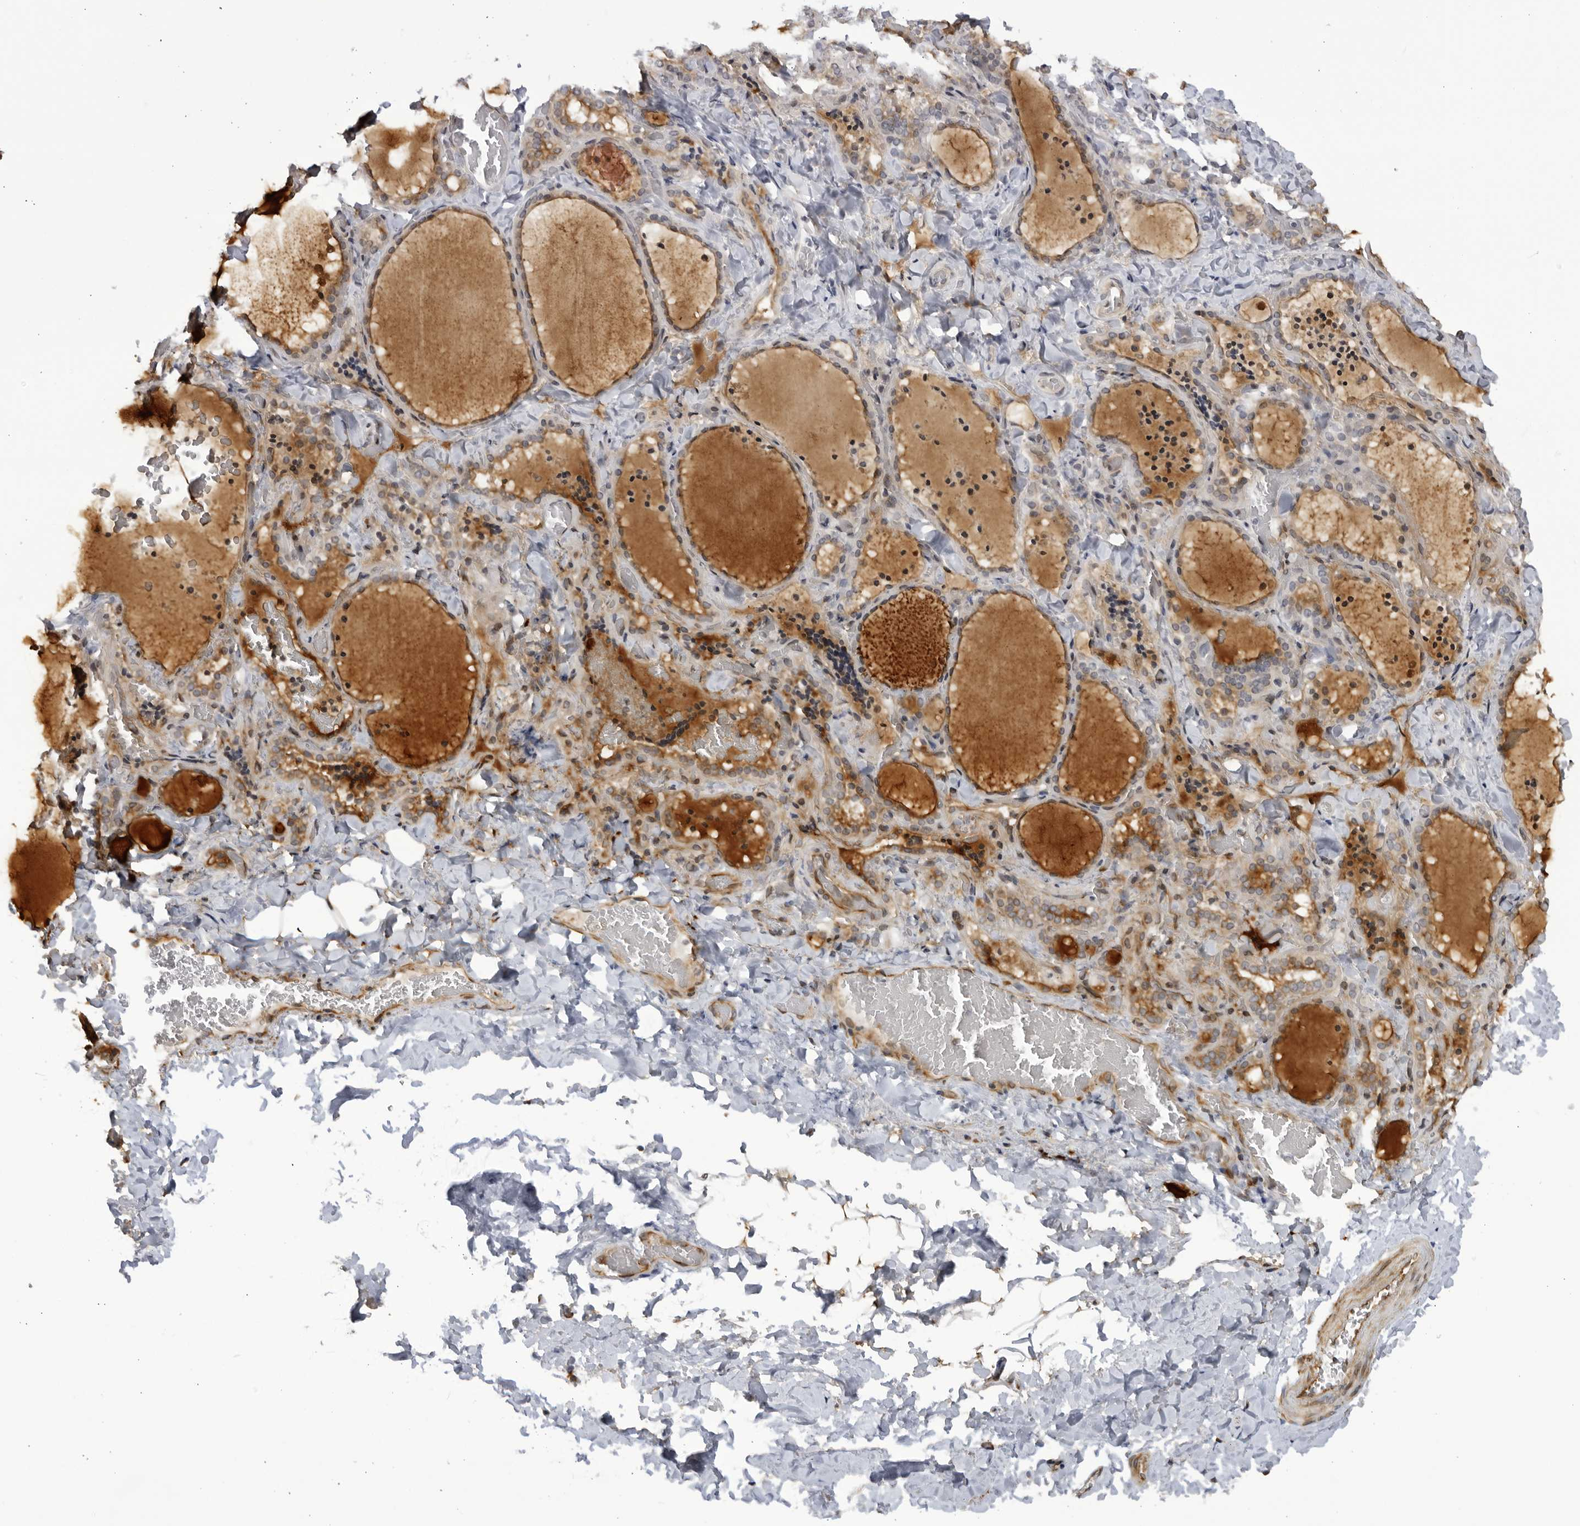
{"staining": {"intensity": "moderate", "quantity": ">75%", "location": "cytoplasmic/membranous"}, "tissue": "thyroid gland", "cell_type": "Glandular cells", "image_type": "normal", "snomed": [{"axis": "morphology", "description": "Normal tissue, NOS"}, {"axis": "topography", "description": "Thyroid gland"}], "caption": "A brown stain highlights moderate cytoplasmic/membranous expression of a protein in glandular cells of benign human thyroid gland.", "gene": "CNBD1", "patient": {"sex": "female", "age": 22}}